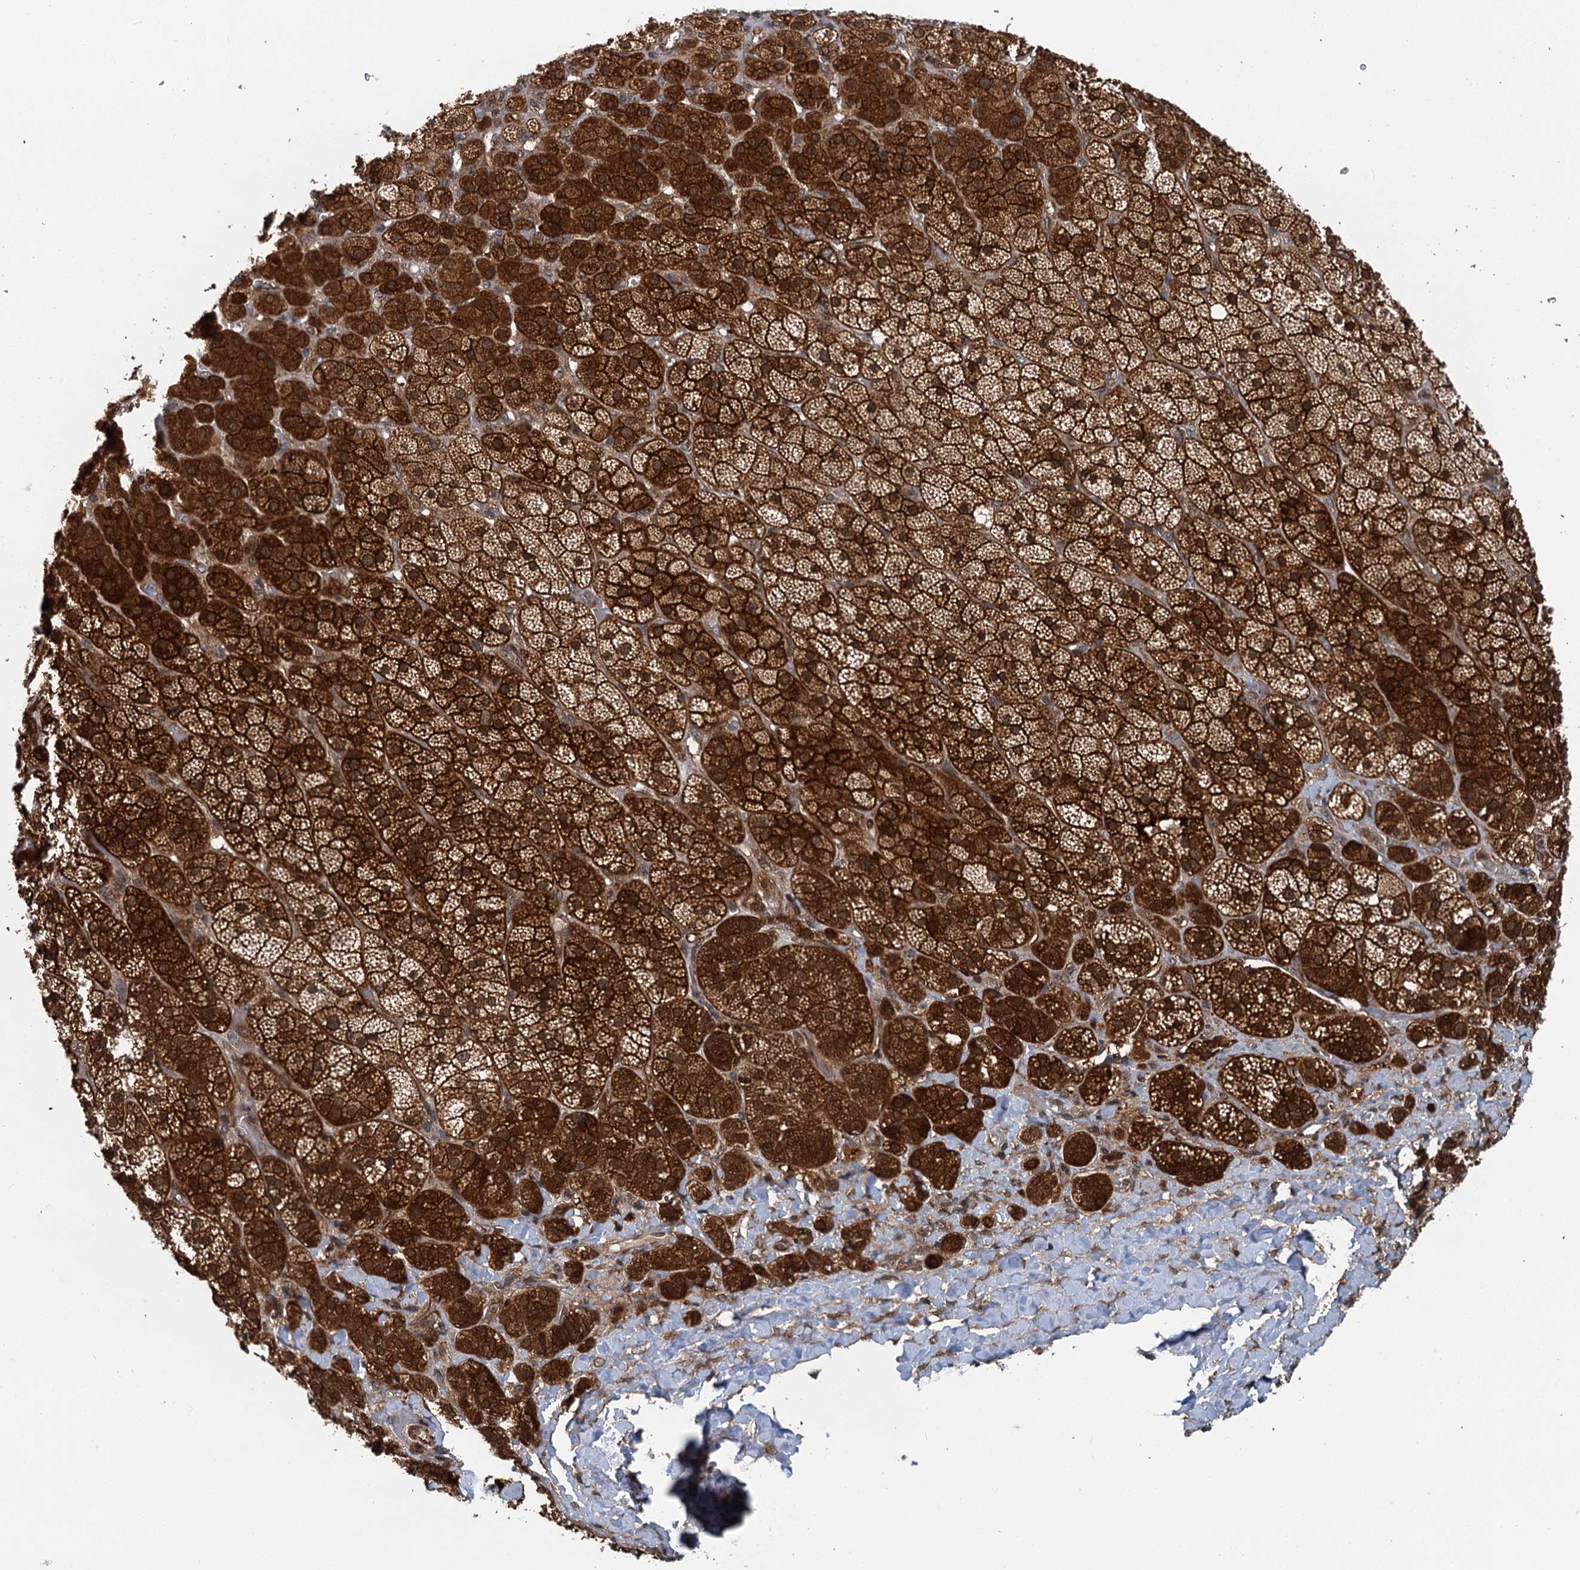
{"staining": {"intensity": "strong", "quantity": ">75%", "location": "cytoplasmic/membranous,nuclear"}, "tissue": "adrenal gland", "cell_type": "Glandular cells", "image_type": "normal", "snomed": [{"axis": "morphology", "description": "Normal tissue, NOS"}, {"axis": "topography", "description": "Adrenal gland"}], "caption": "Protein expression analysis of normal human adrenal gland reveals strong cytoplasmic/membranous,nuclear staining in approximately >75% of glandular cells. The protein is shown in brown color, while the nuclei are stained blue.", "gene": "STUB1", "patient": {"sex": "male", "age": 57}}